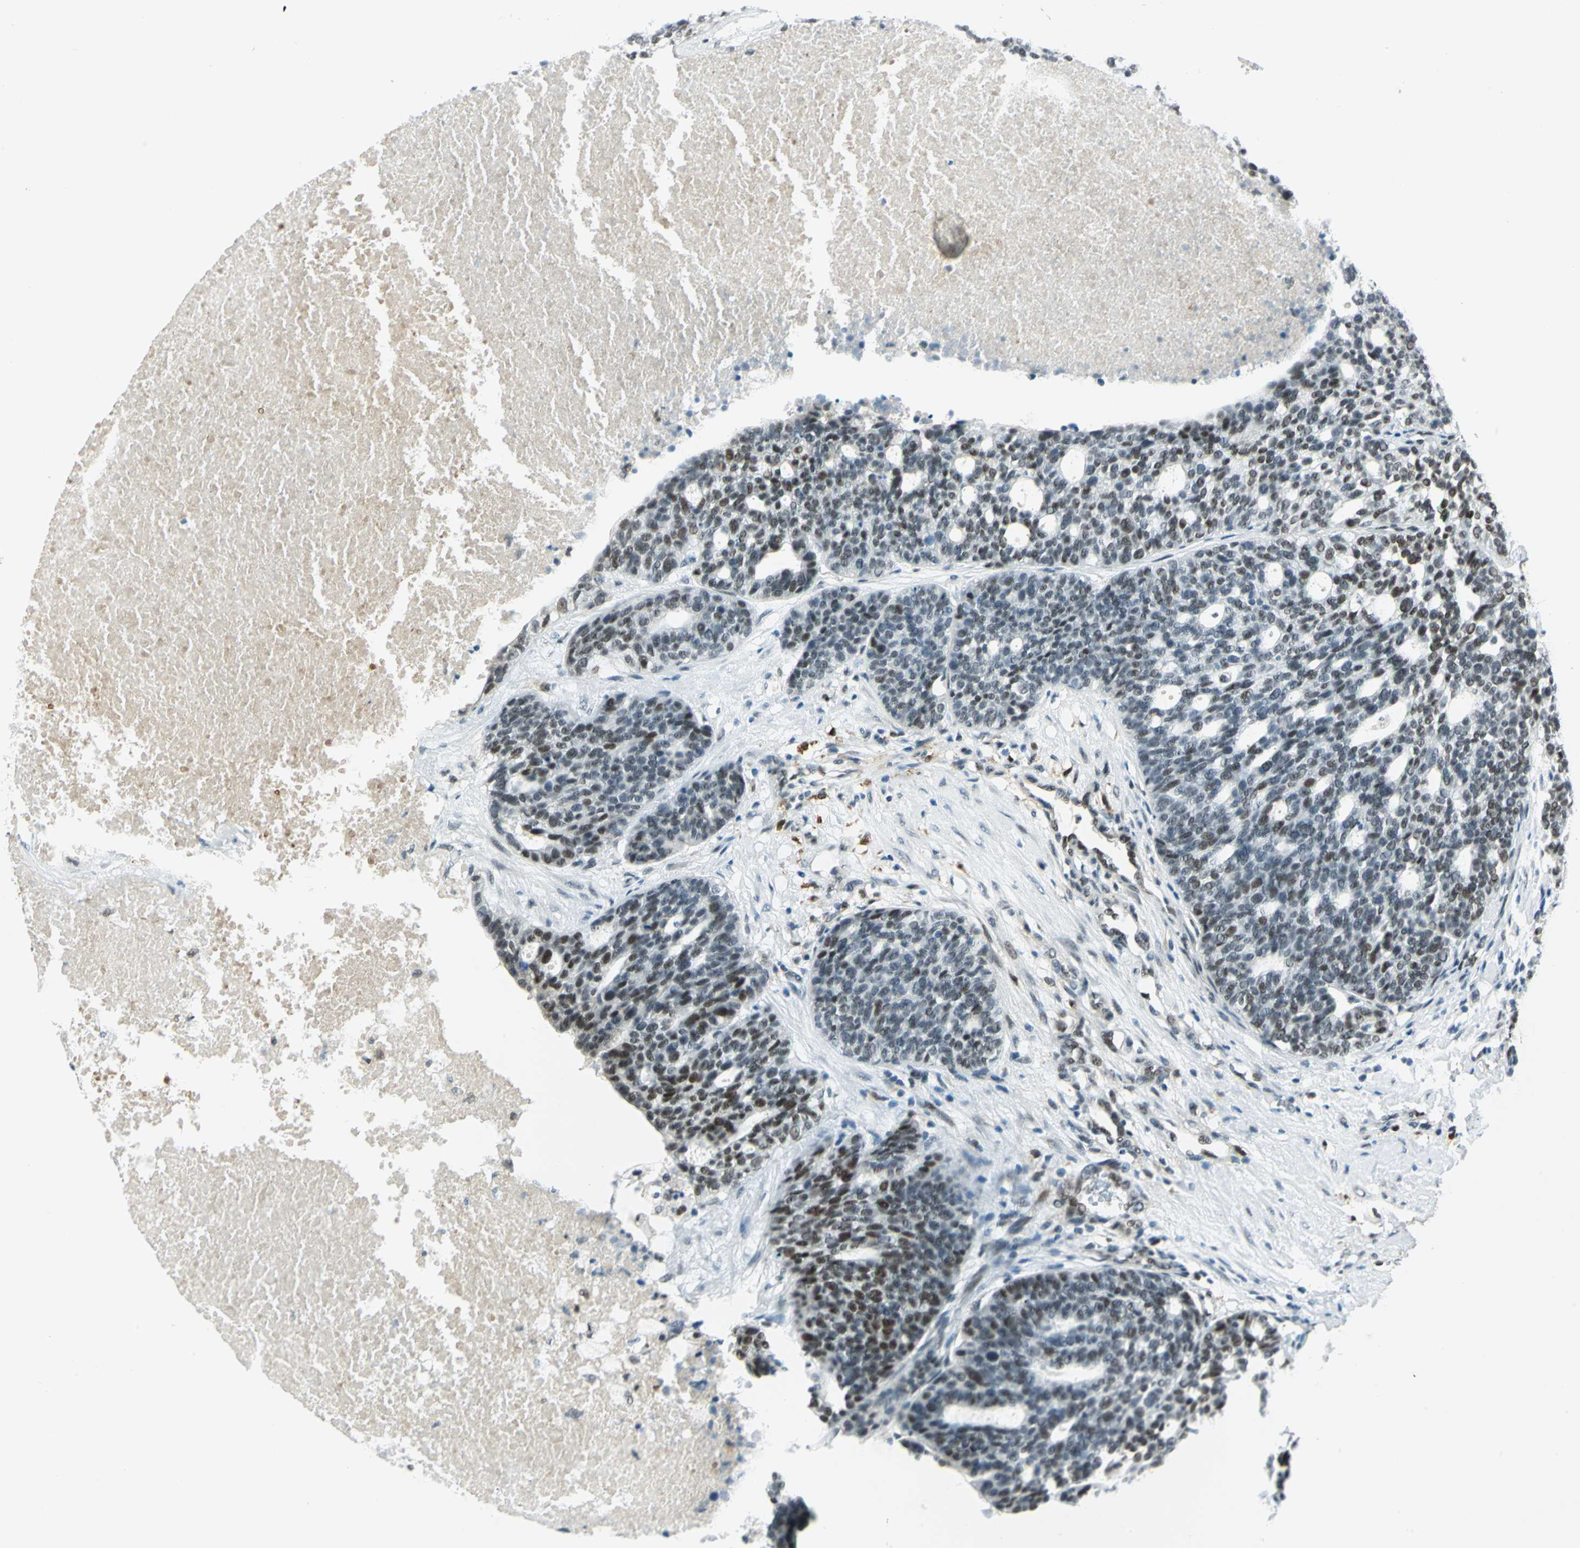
{"staining": {"intensity": "moderate", "quantity": "<25%", "location": "nuclear"}, "tissue": "ovarian cancer", "cell_type": "Tumor cells", "image_type": "cancer", "snomed": [{"axis": "morphology", "description": "Cystadenocarcinoma, serous, NOS"}, {"axis": "topography", "description": "Ovary"}], "caption": "Human ovarian cancer stained with a protein marker displays moderate staining in tumor cells.", "gene": "MTMR10", "patient": {"sex": "female", "age": 59}}